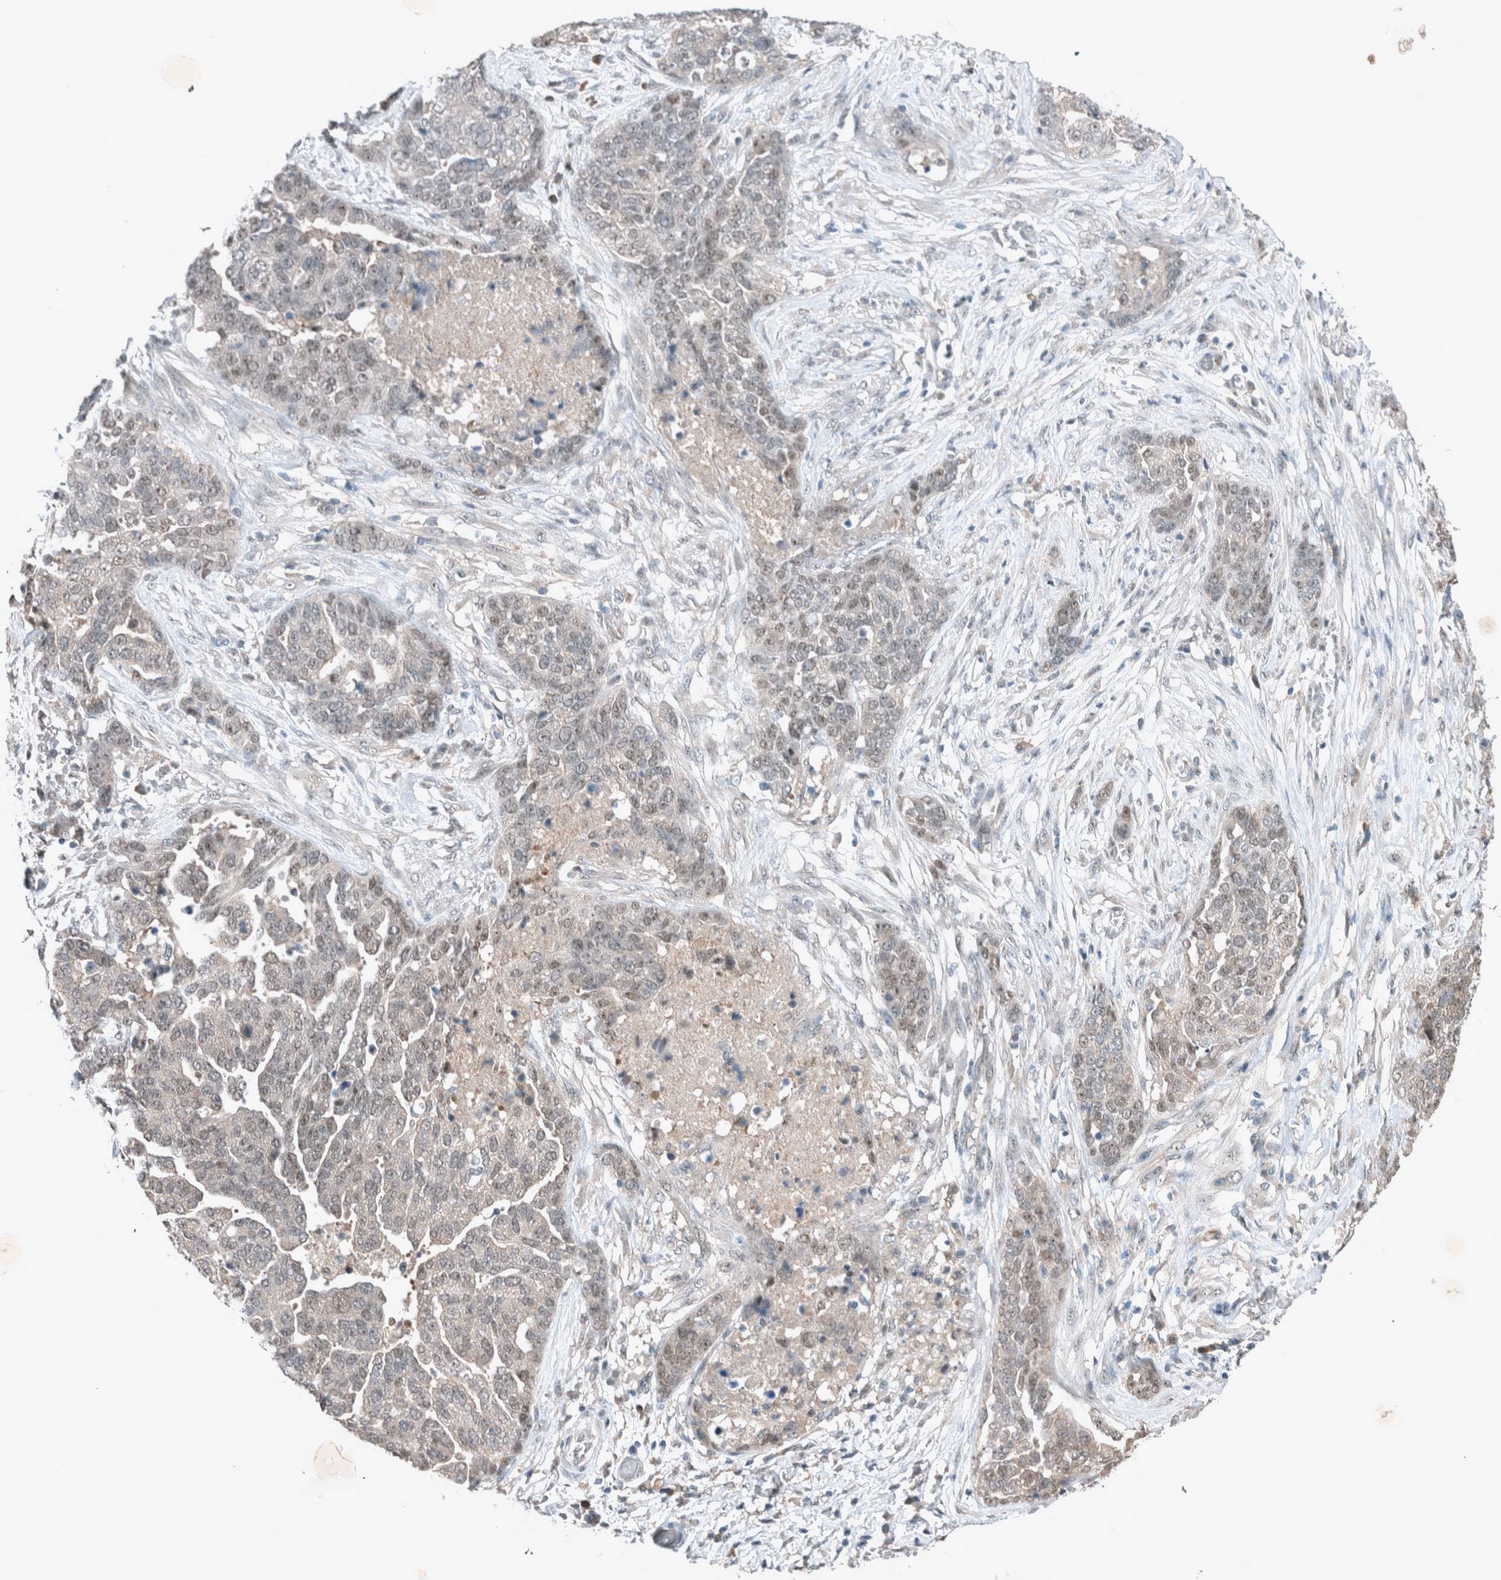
{"staining": {"intensity": "negative", "quantity": "none", "location": "none"}, "tissue": "ovarian cancer", "cell_type": "Tumor cells", "image_type": "cancer", "snomed": [{"axis": "morphology", "description": "Cystadenocarcinoma, serous, NOS"}, {"axis": "topography", "description": "Ovary"}], "caption": "DAB (3,3'-diaminobenzidine) immunohistochemical staining of ovarian cancer (serous cystadenocarcinoma) exhibits no significant positivity in tumor cells. (DAB (3,3'-diaminobenzidine) IHC with hematoxylin counter stain).", "gene": "RALGDS", "patient": {"sex": "female", "age": 44}}